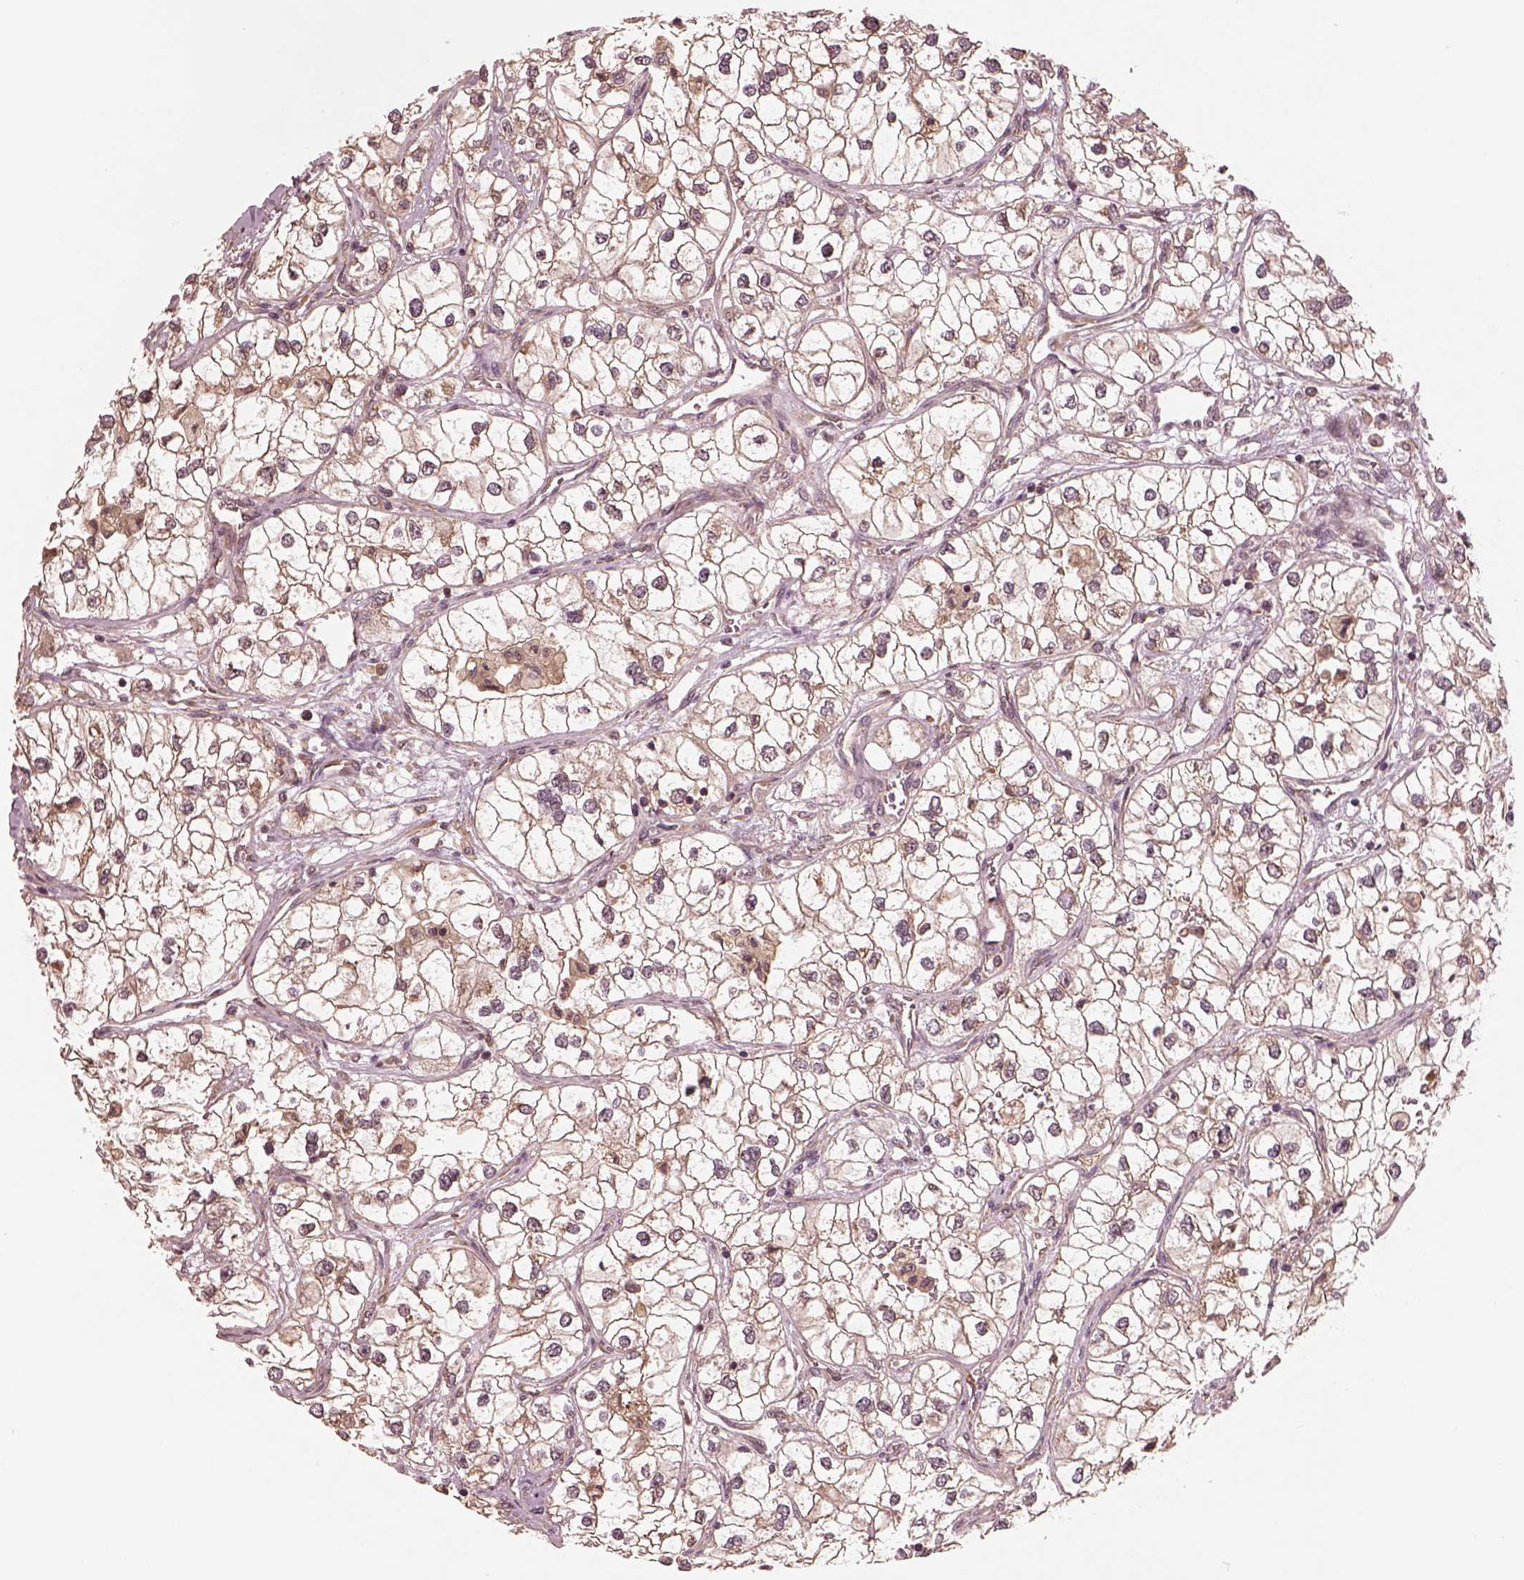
{"staining": {"intensity": "weak", "quantity": ">75%", "location": "cytoplasmic/membranous"}, "tissue": "renal cancer", "cell_type": "Tumor cells", "image_type": "cancer", "snomed": [{"axis": "morphology", "description": "Adenocarcinoma, NOS"}, {"axis": "topography", "description": "Kidney"}], "caption": "Immunohistochemical staining of human renal cancer (adenocarcinoma) exhibits weak cytoplasmic/membranous protein staining in about >75% of tumor cells. Nuclei are stained in blue.", "gene": "RPS5", "patient": {"sex": "male", "age": 59}}